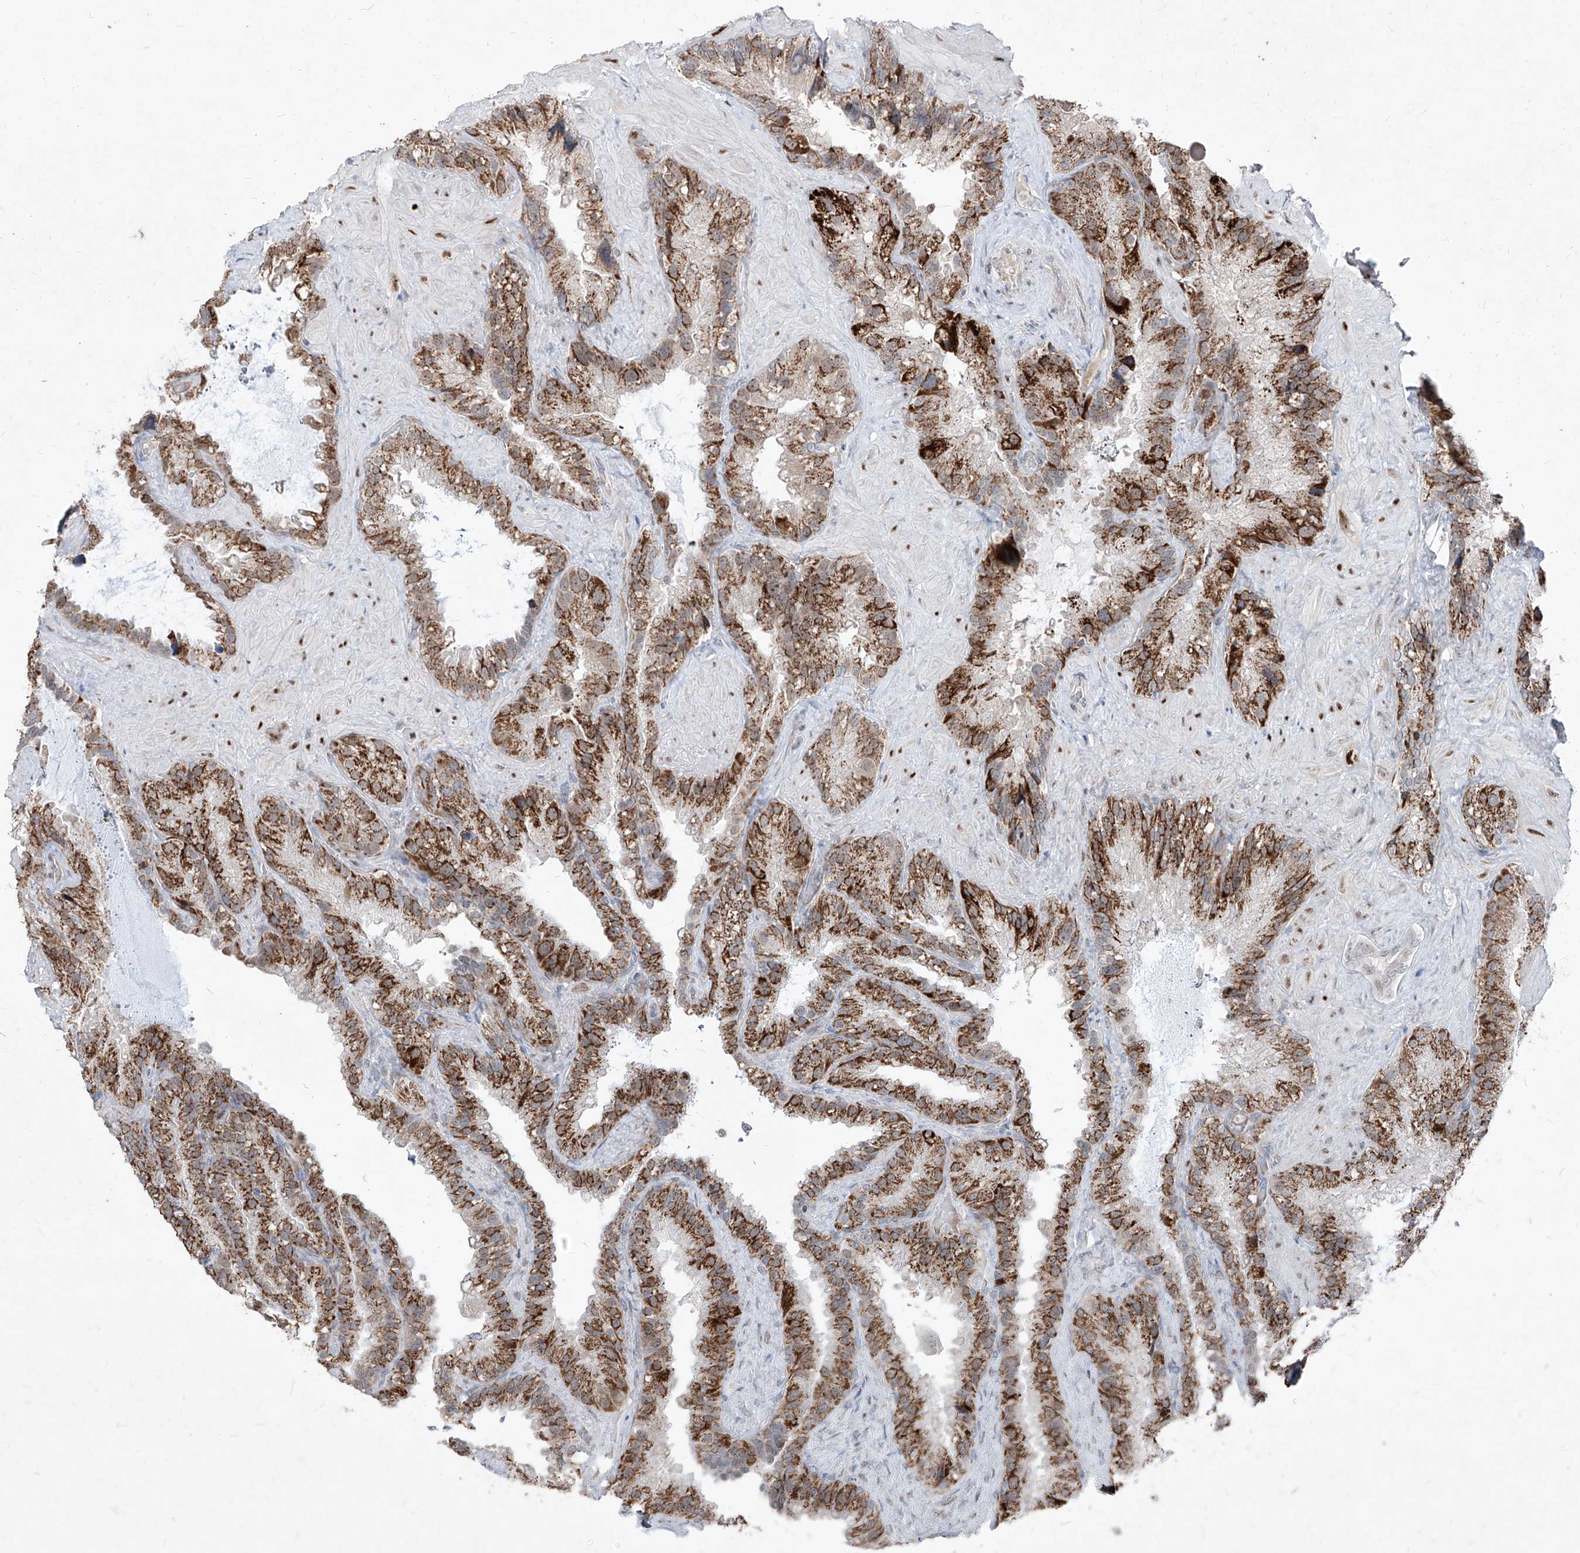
{"staining": {"intensity": "strong", "quantity": ">75%", "location": "cytoplasmic/membranous"}, "tissue": "seminal vesicle", "cell_type": "Glandular cells", "image_type": "normal", "snomed": [{"axis": "morphology", "description": "Normal tissue, NOS"}, {"axis": "topography", "description": "Prostate"}, {"axis": "topography", "description": "Seminal veicle"}], "caption": "Glandular cells show strong cytoplasmic/membranous positivity in approximately >75% of cells in benign seminal vesicle. (IHC, brightfield microscopy, high magnification).", "gene": "NDUFB3", "patient": {"sex": "male", "age": 68}}